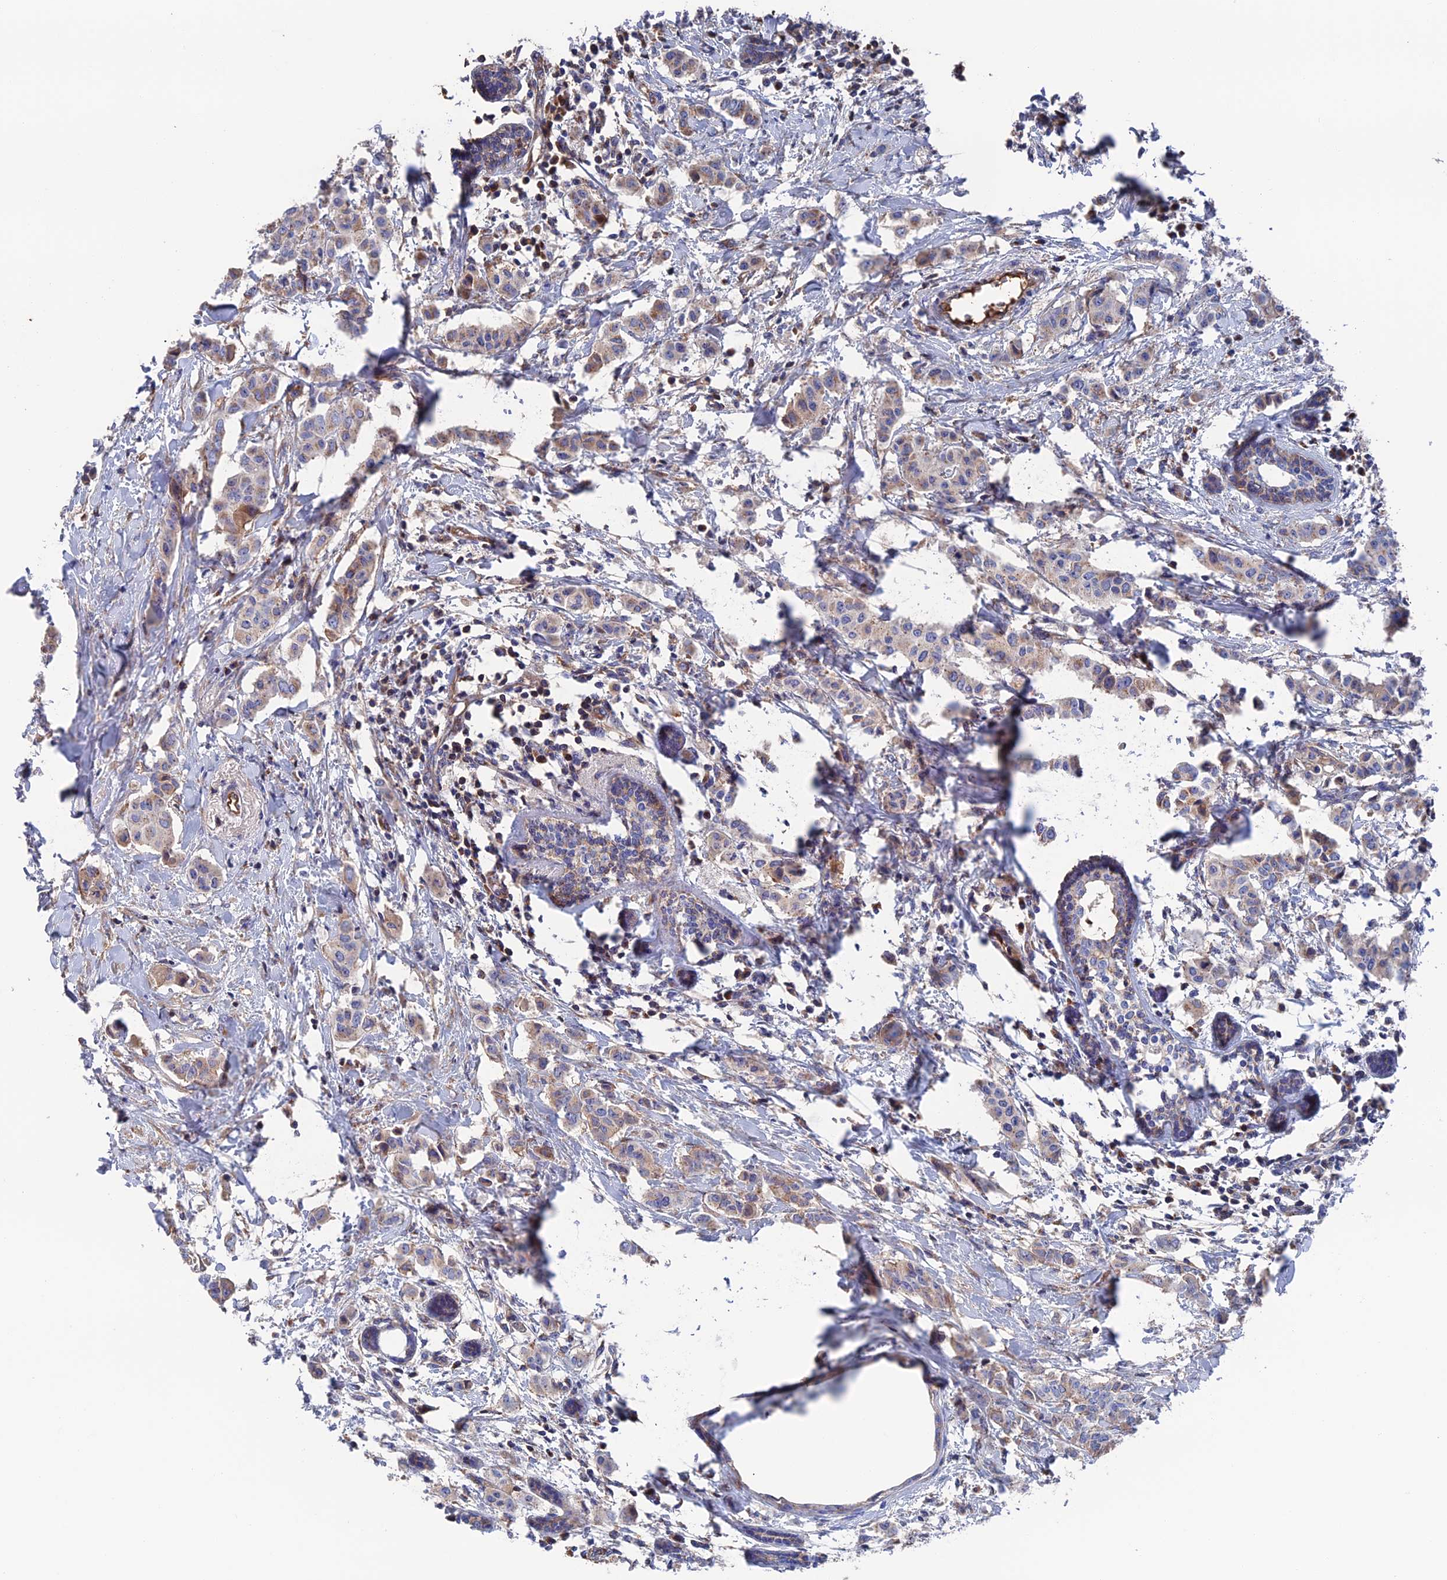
{"staining": {"intensity": "weak", "quantity": ">75%", "location": "cytoplasmic/membranous"}, "tissue": "breast cancer", "cell_type": "Tumor cells", "image_type": "cancer", "snomed": [{"axis": "morphology", "description": "Duct carcinoma"}, {"axis": "topography", "description": "Breast"}], "caption": "An immunohistochemistry (IHC) micrograph of tumor tissue is shown. Protein staining in brown shows weak cytoplasmic/membranous positivity in breast cancer (invasive ductal carcinoma) within tumor cells. (Brightfield microscopy of DAB IHC at high magnification).", "gene": "HPF1", "patient": {"sex": "female", "age": 40}}